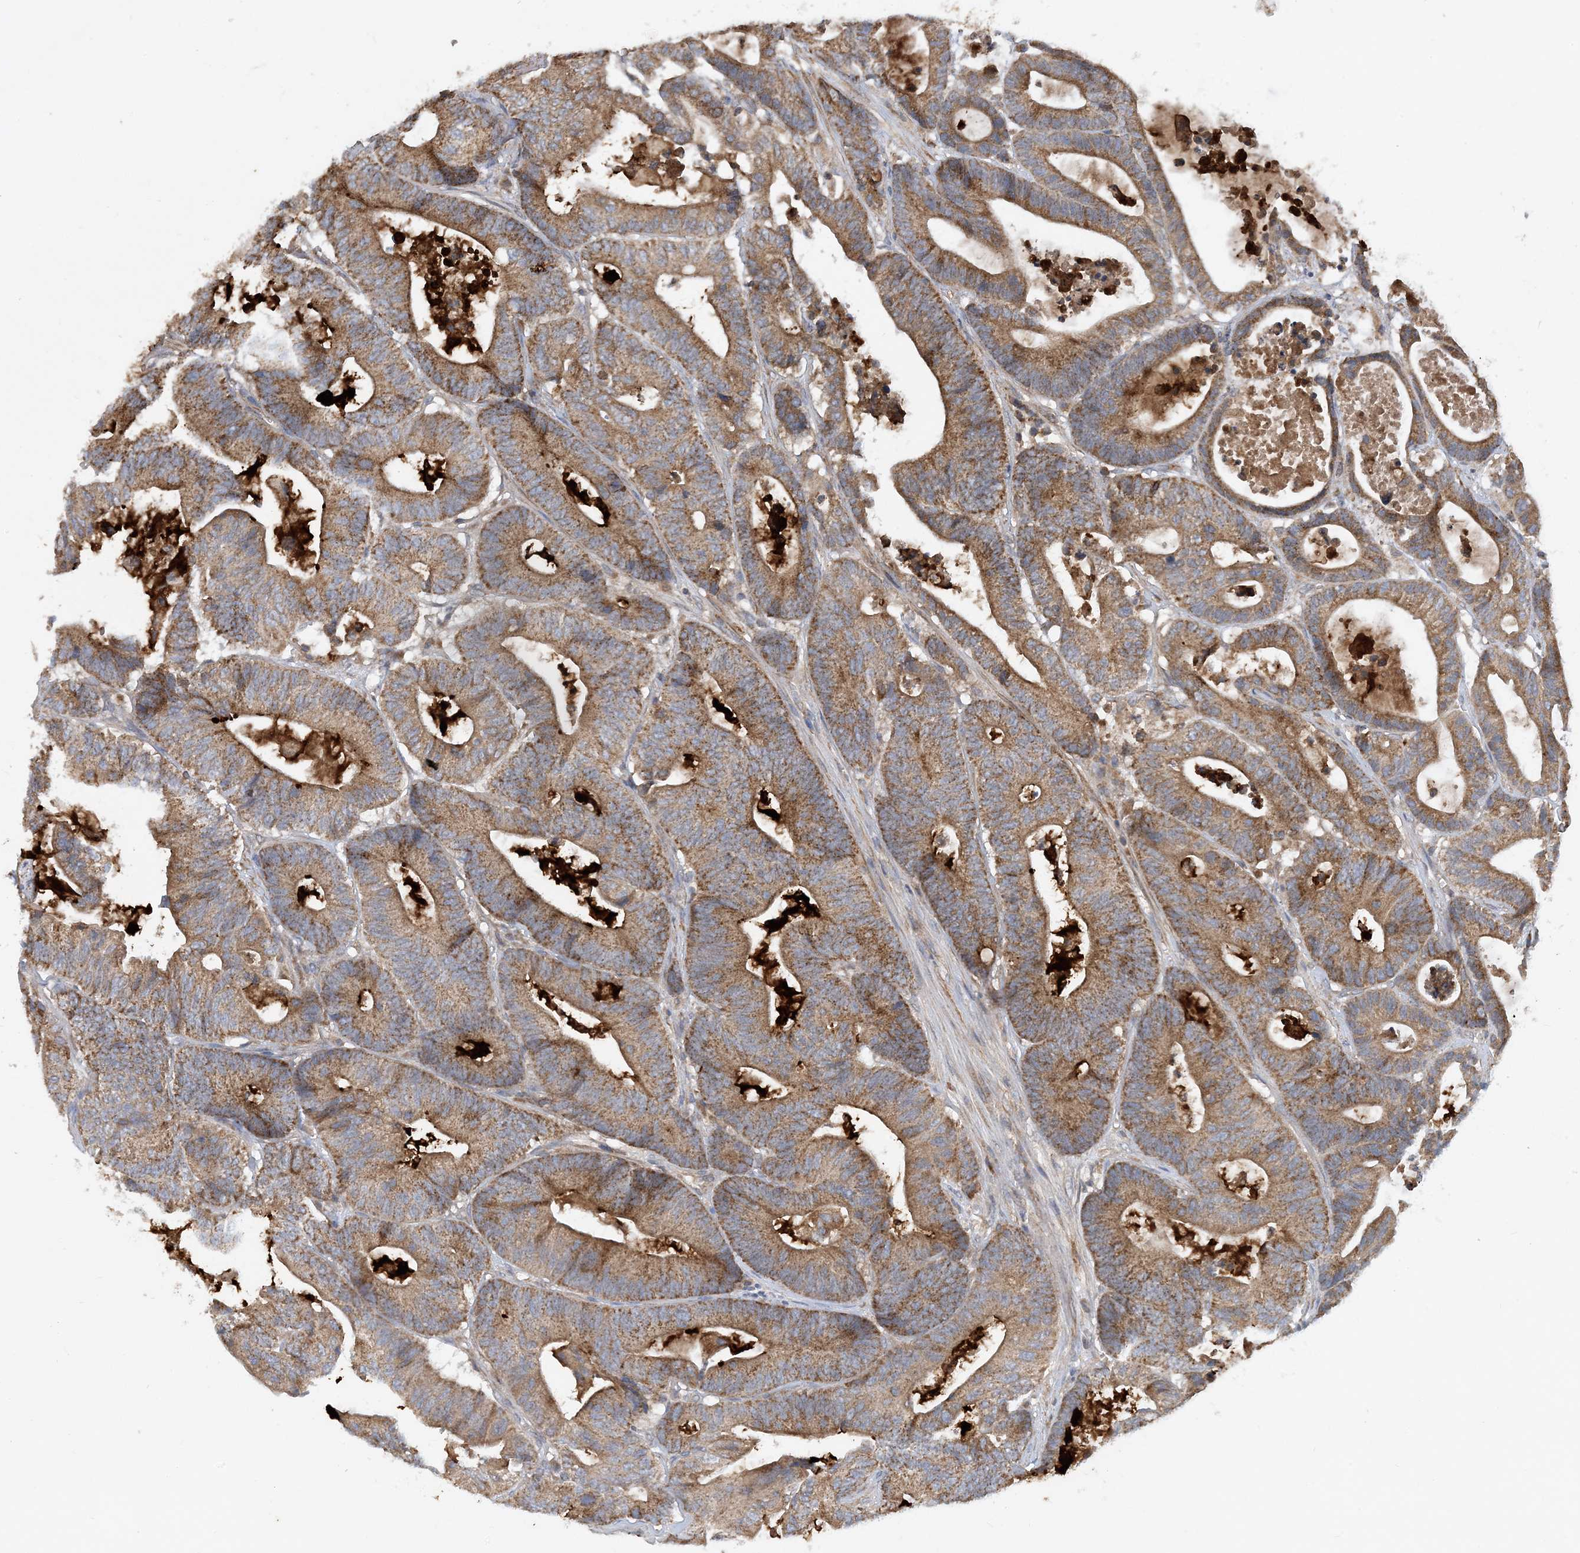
{"staining": {"intensity": "moderate", "quantity": ">75%", "location": "cytoplasmic/membranous"}, "tissue": "colorectal cancer", "cell_type": "Tumor cells", "image_type": "cancer", "snomed": [{"axis": "morphology", "description": "Adenocarcinoma, NOS"}, {"axis": "topography", "description": "Colon"}], "caption": "High-magnification brightfield microscopy of colorectal cancer (adenocarcinoma) stained with DAB (brown) and counterstained with hematoxylin (blue). tumor cells exhibit moderate cytoplasmic/membranous staining is seen in about>75% of cells.", "gene": "STK19", "patient": {"sex": "female", "age": 84}}